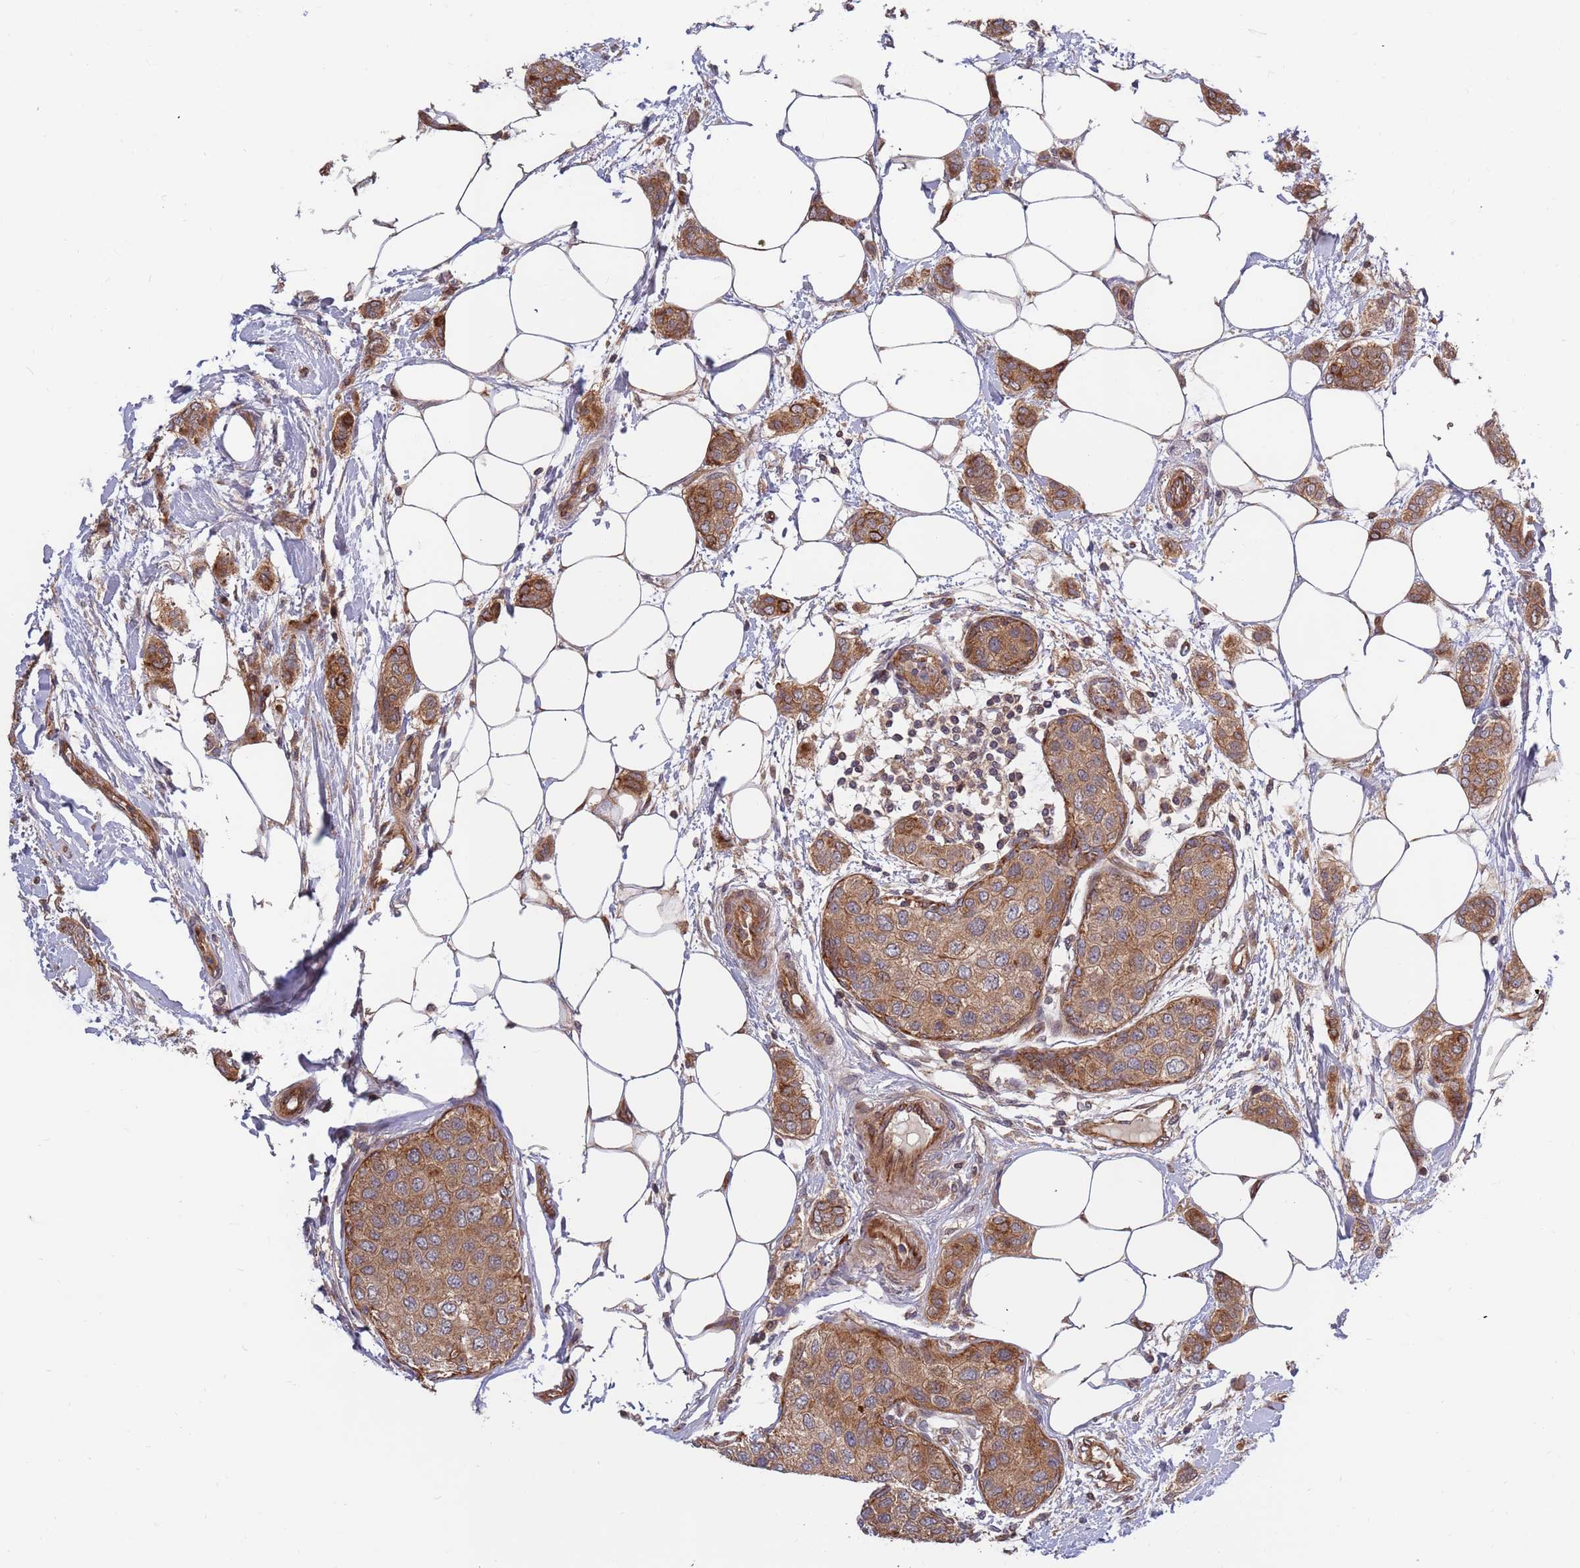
{"staining": {"intensity": "moderate", "quantity": ">75%", "location": "cytoplasmic/membranous,nuclear"}, "tissue": "breast cancer", "cell_type": "Tumor cells", "image_type": "cancer", "snomed": [{"axis": "morphology", "description": "Duct carcinoma"}, {"axis": "topography", "description": "Breast"}], "caption": "Protein expression analysis of human invasive ductal carcinoma (breast) reveals moderate cytoplasmic/membranous and nuclear expression in about >75% of tumor cells.", "gene": "HAUS3", "patient": {"sex": "female", "age": 72}}